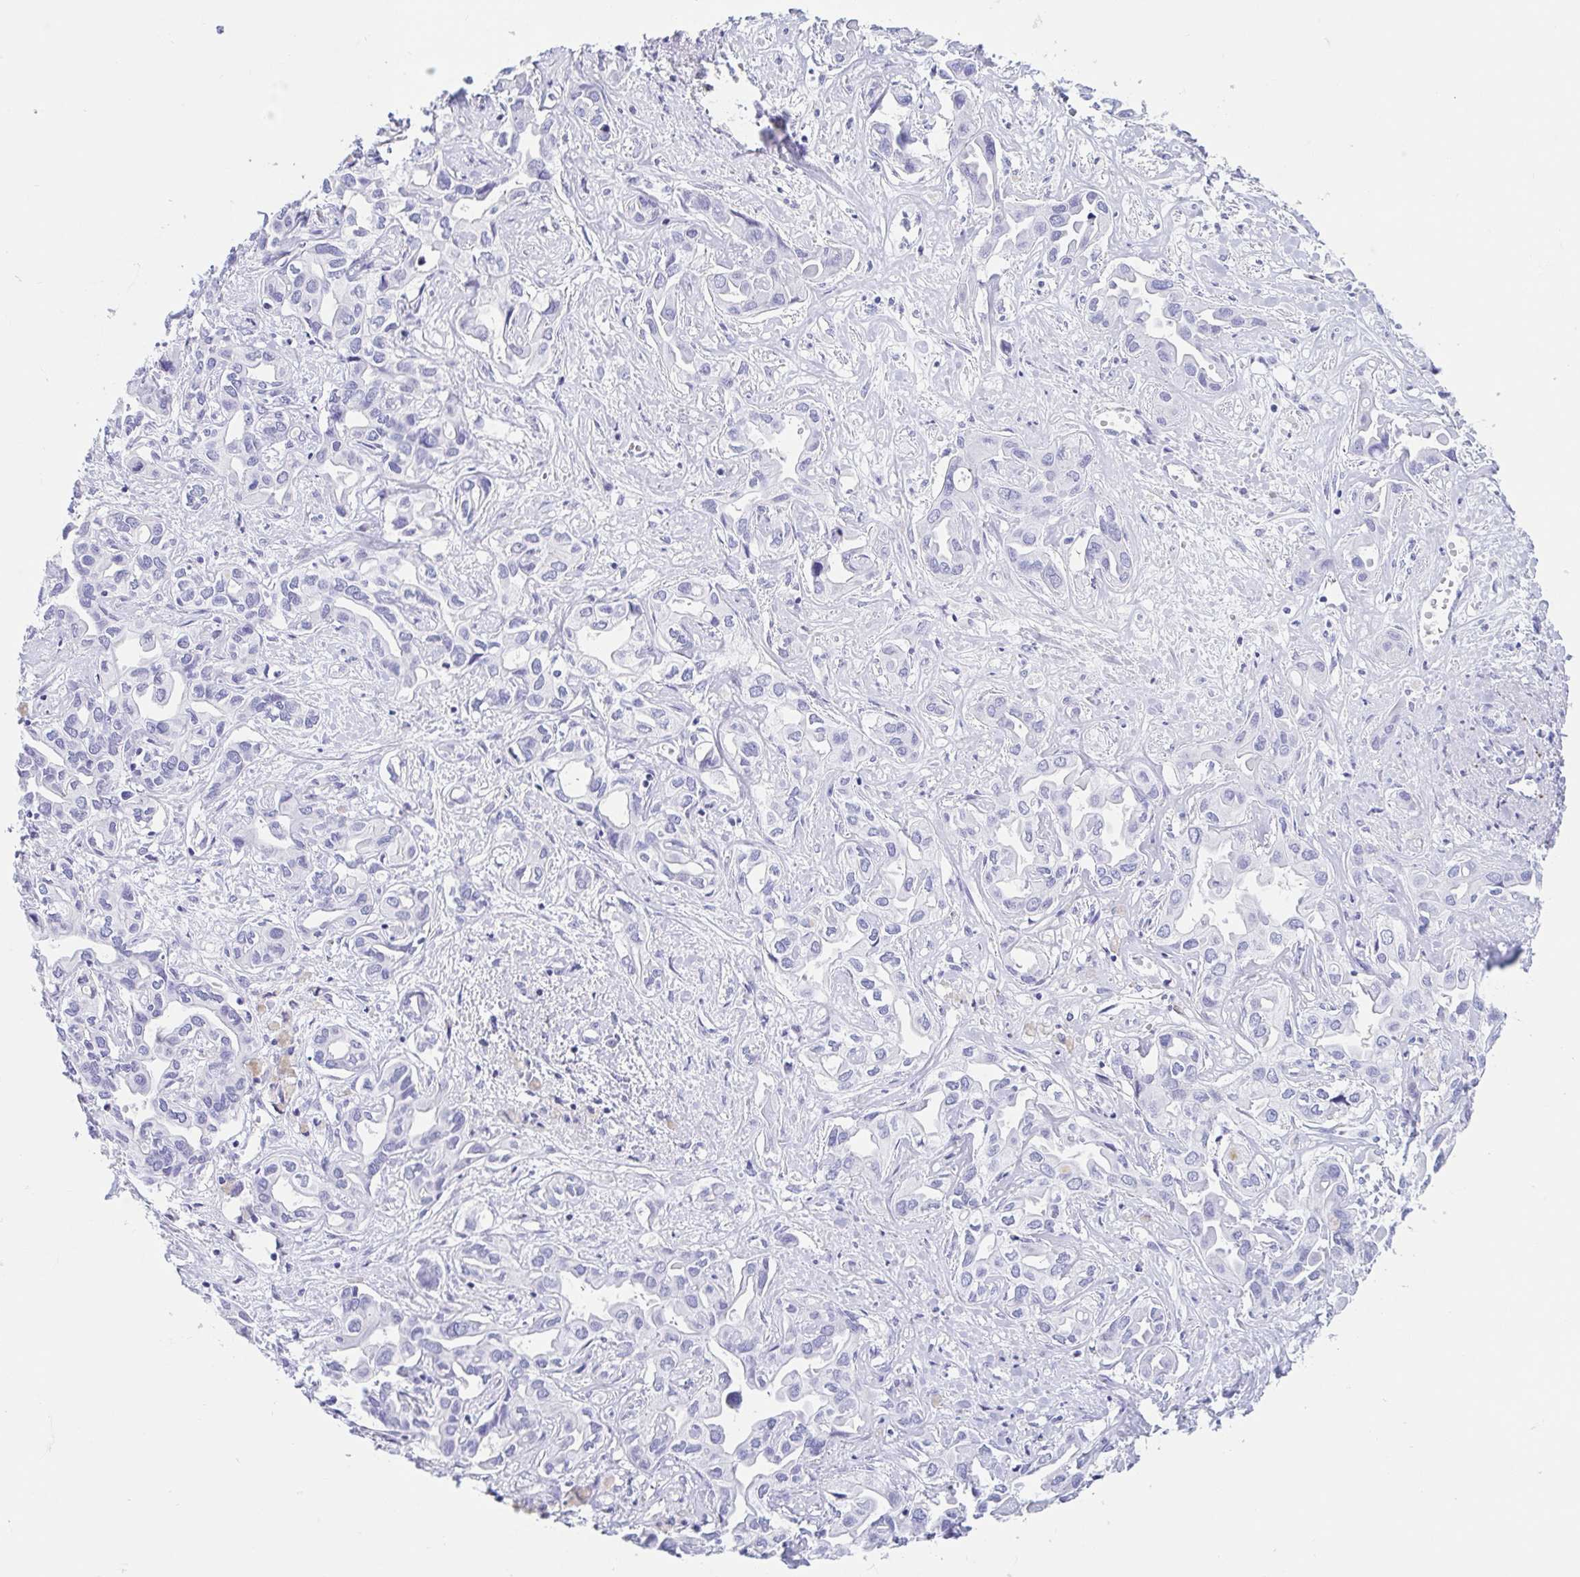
{"staining": {"intensity": "negative", "quantity": "none", "location": "none"}, "tissue": "liver cancer", "cell_type": "Tumor cells", "image_type": "cancer", "snomed": [{"axis": "morphology", "description": "Cholangiocarcinoma"}, {"axis": "topography", "description": "Liver"}], "caption": "Immunohistochemistry (IHC) micrograph of neoplastic tissue: liver cancer stained with DAB (3,3'-diaminobenzidine) reveals no significant protein staining in tumor cells.", "gene": "GKN1", "patient": {"sex": "female", "age": 64}}